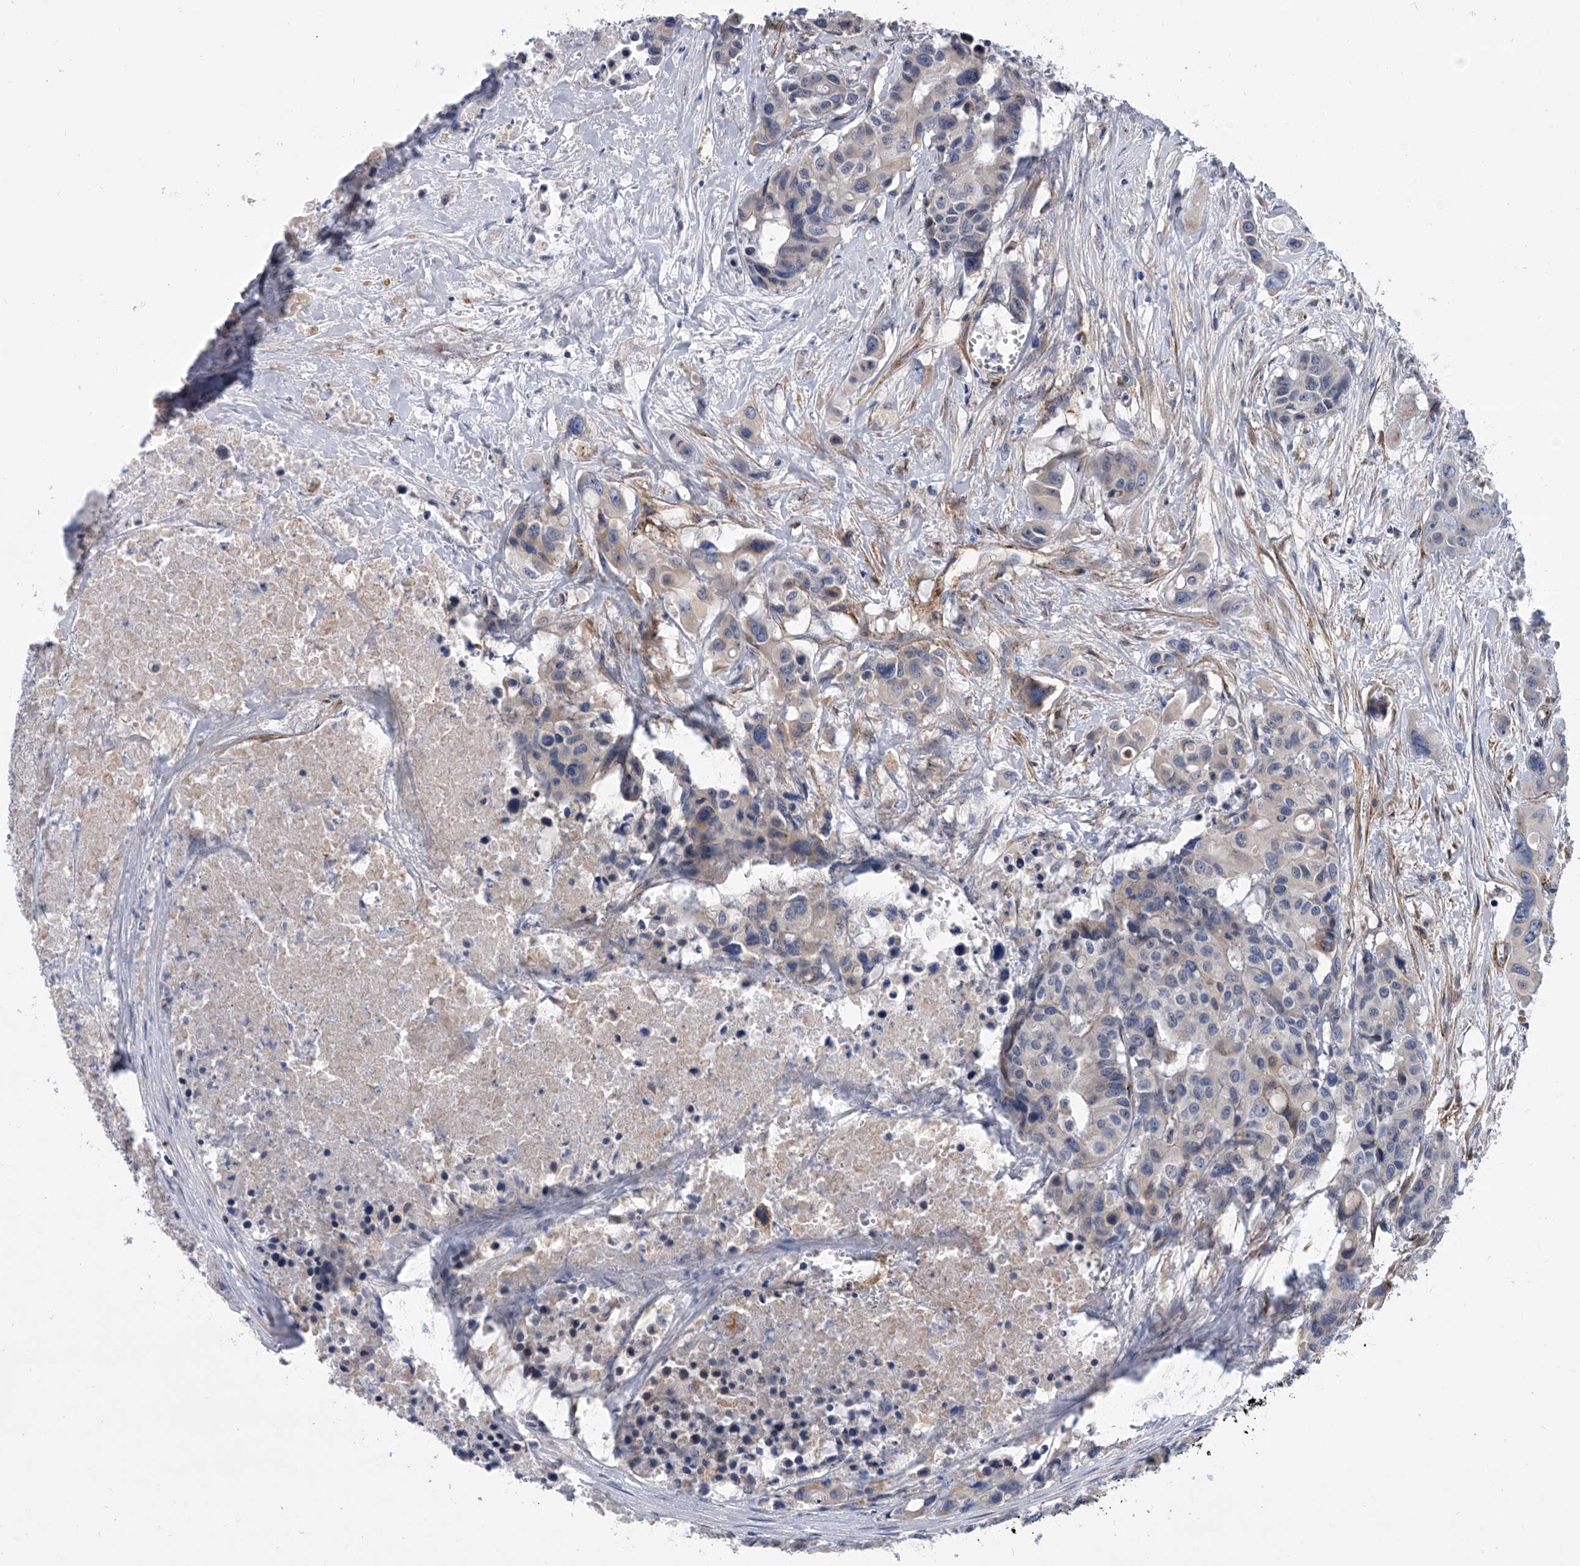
{"staining": {"intensity": "negative", "quantity": "none", "location": "none"}, "tissue": "colorectal cancer", "cell_type": "Tumor cells", "image_type": "cancer", "snomed": [{"axis": "morphology", "description": "Adenocarcinoma, NOS"}, {"axis": "topography", "description": "Colon"}], "caption": "Immunohistochemical staining of adenocarcinoma (colorectal) displays no significant positivity in tumor cells. (DAB IHC, high magnification).", "gene": "ALG14", "patient": {"sex": "male", "age": 77}}